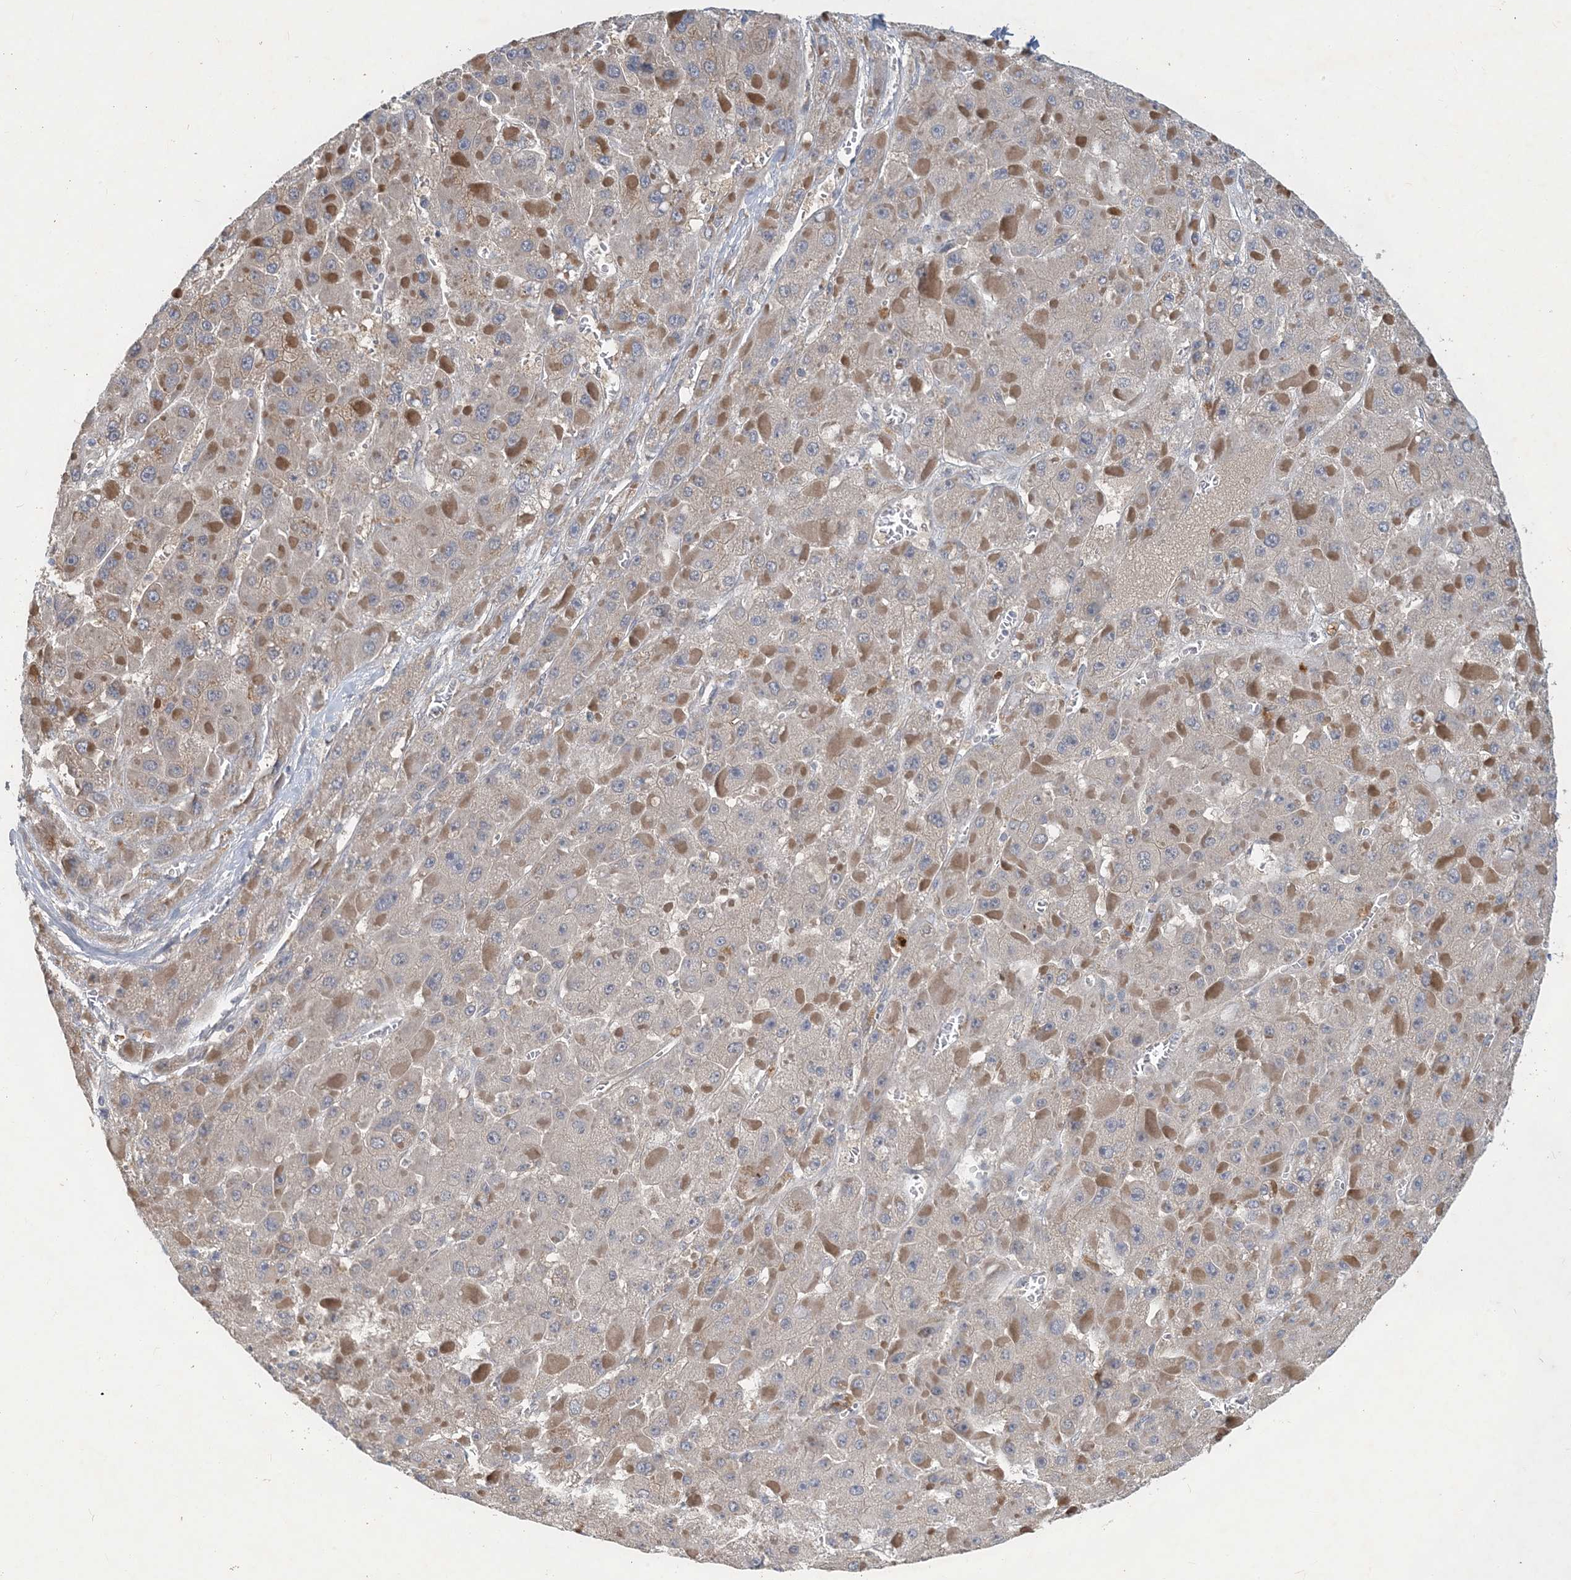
{"staining": {"intensity": "weak", "quantity": "<25%", "location": "cytoplasmic/membranous"}, "tissue": "liver cancer", "cell_type": "Tumor cells", "image_type": "cancer", "snomed": [{"axis": "morphology", "description": "Carcinoma, Hepatocellular, NOS"}, {"axis": "topography", "description": "Liver"}], "caption": "This is an IHC photomicrograph of liver cancer. There is no staining in tumor cells.", "gene": "CDS1", "patient": {"sex": "female", "age": 73}}